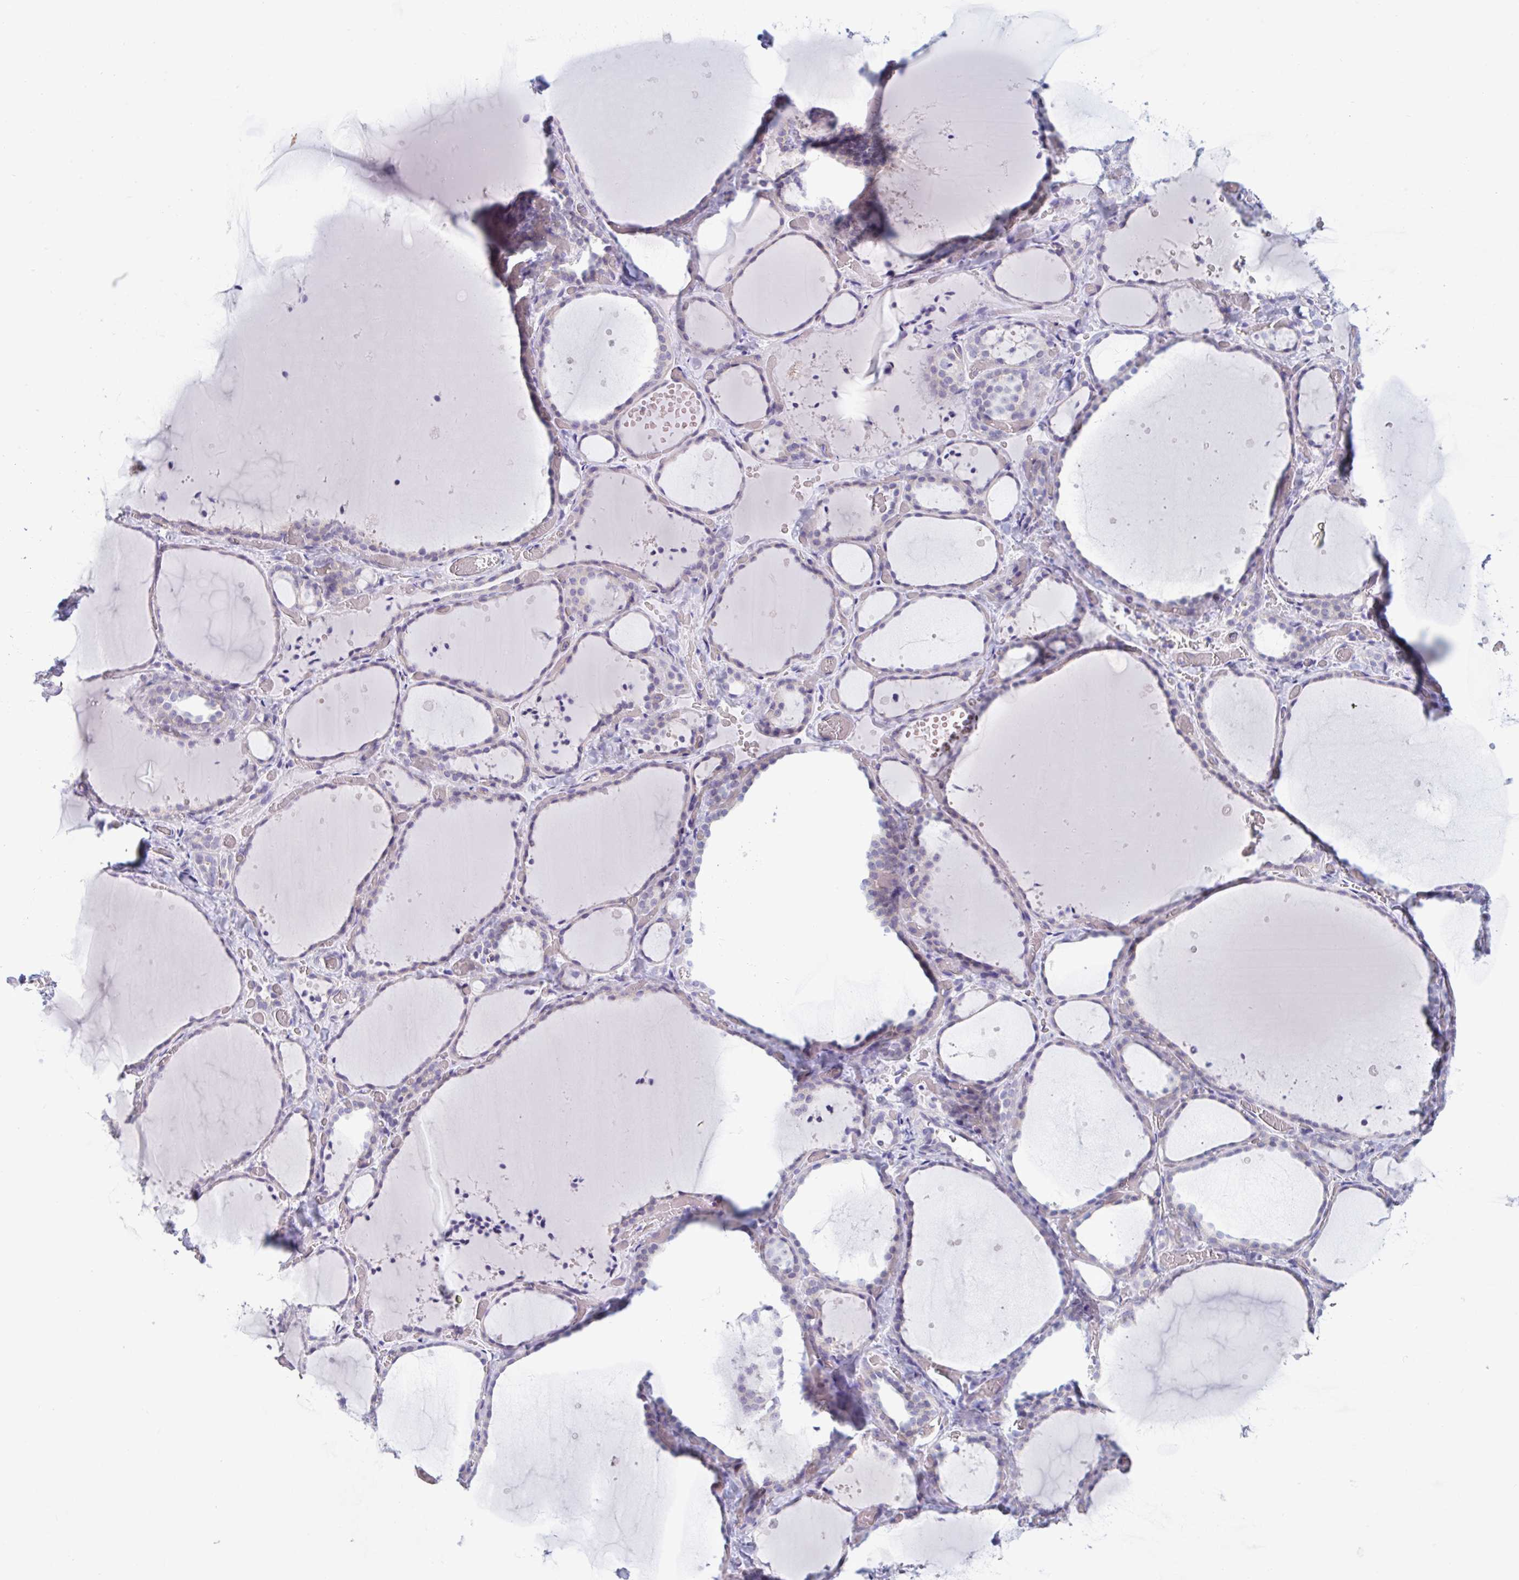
{"staining": {"intensity": "negative", "quantity": "none", "location": "none"}, "tissue": "thyroid gland", "cell_type": "Glandular cells", "image_type": "normal", "snomed": [{"axis": "morphology", "description": "Normal tissue, NOS"}, {"axis": "topography", "description": "Thyroid gland"}], "caption": "Thyroid gland stained for a protein using IHC reveals no expression glandular cells.", "gene": "NAA30", "patient": {"sex": "female", "age": 36}}